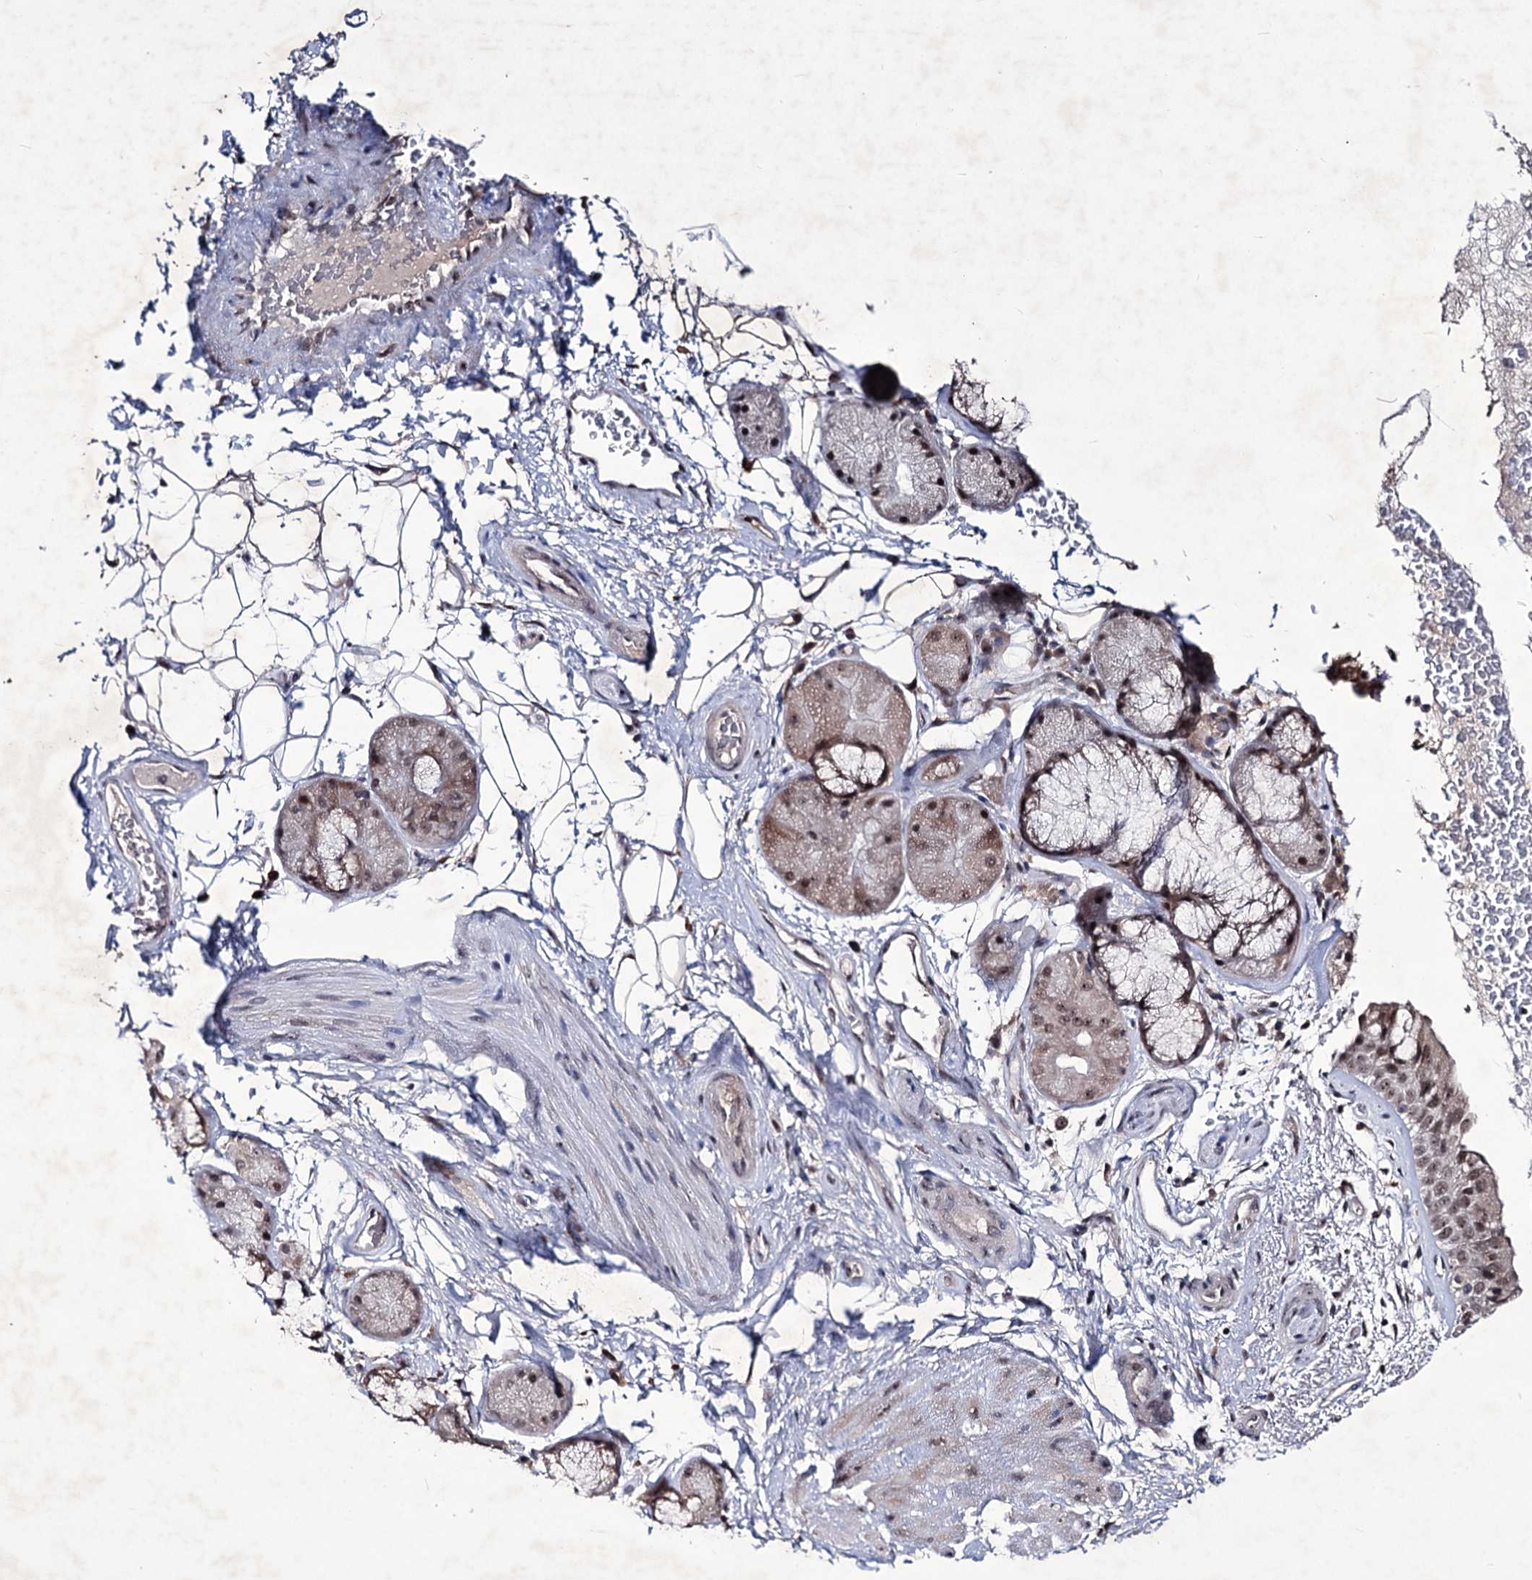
{"staining": {"intensity": "weak", "quantity": ">75%", "location": "nuclear"}, "tissue": "bronchus", "cell_type": "Respiratory epithelial cells", "image_type": "normal", "snomed": [{"axis": "morphology", "description": "Normal tissue, NOS"}, {"axis": "morphology", "description": "Squamous cell carcinoma, NOS"}, {"axis": "topography", "description": "Lymph node"}, {"axis": "topography", "description": "Bronchus"}, {"axis": "topography", "description": "Lung"}], "caption": "An image of bronchus stained for a protein exhibits weak nuclear brown staining in respiratory epithelial cells.", "gene": "VGLL4", "patient": {"sex": "male", "age": 66}}